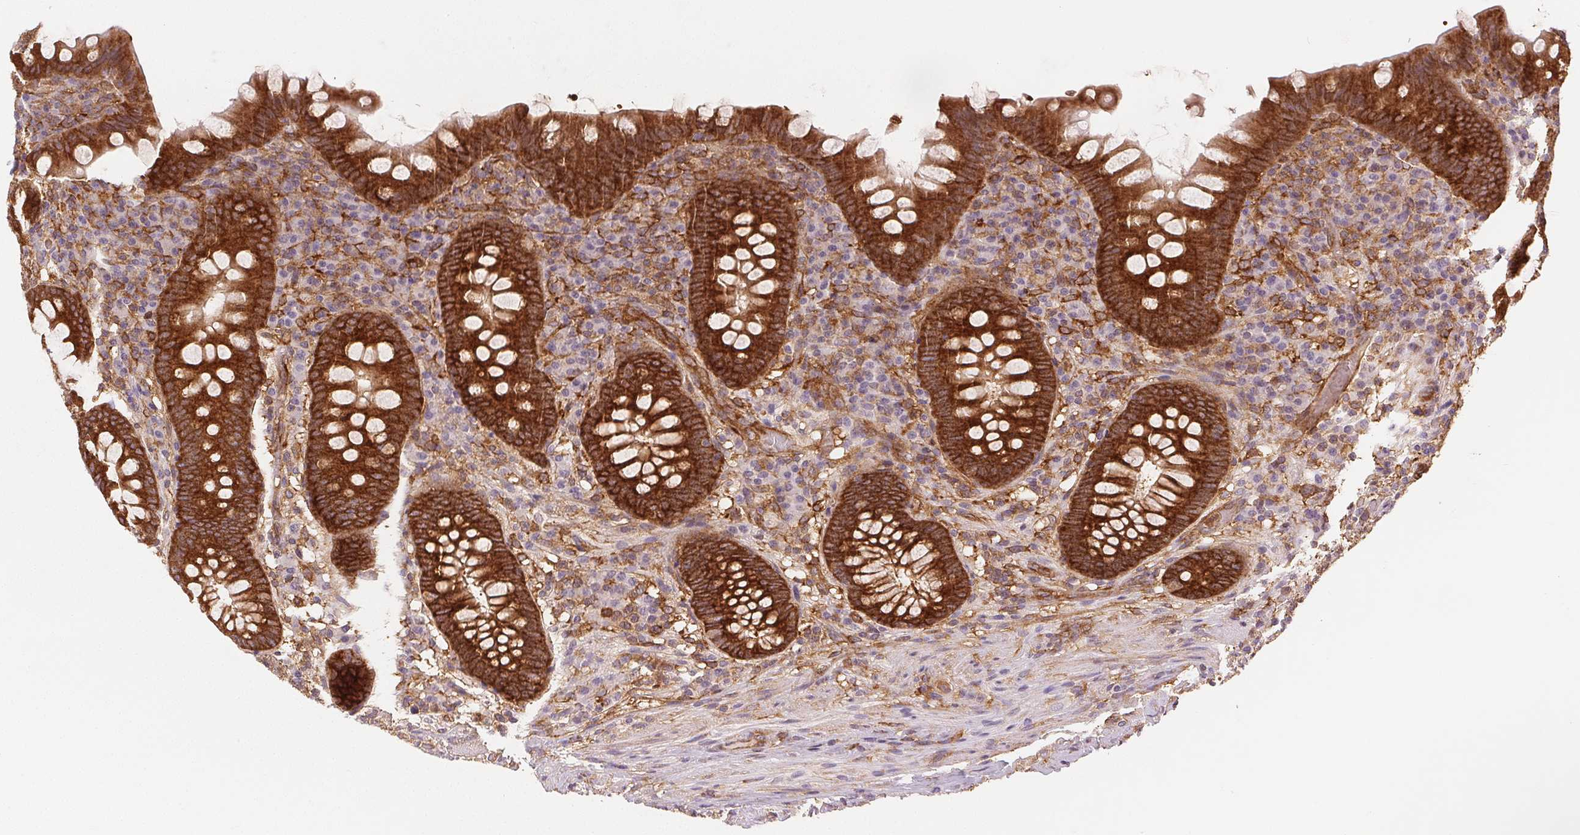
{"staining": {"intensity": "strong", "quantity": ">75%", "location": "cytoplasmic/membranous"}, "tissue": "appendix", "cell_type": "Glandular cells", "image_type": "normal", "snomed": [{"axis": "morphology", "description": "Normal tissue, NOS"}, {"axis": "topography", "description": "Appendix"}], "caption": "Immunohistochemistry photomicrograph of unremarkable appendix: appendix stained using IHC reveals high levels of strong protein expression localized specifically in the cytoplasmic/membranous of glandular cells, appearing as a cytoplasmic/membranous brown color.", "gene": "DIAPH2", "patient": {"sex": "male", "age": 71}}